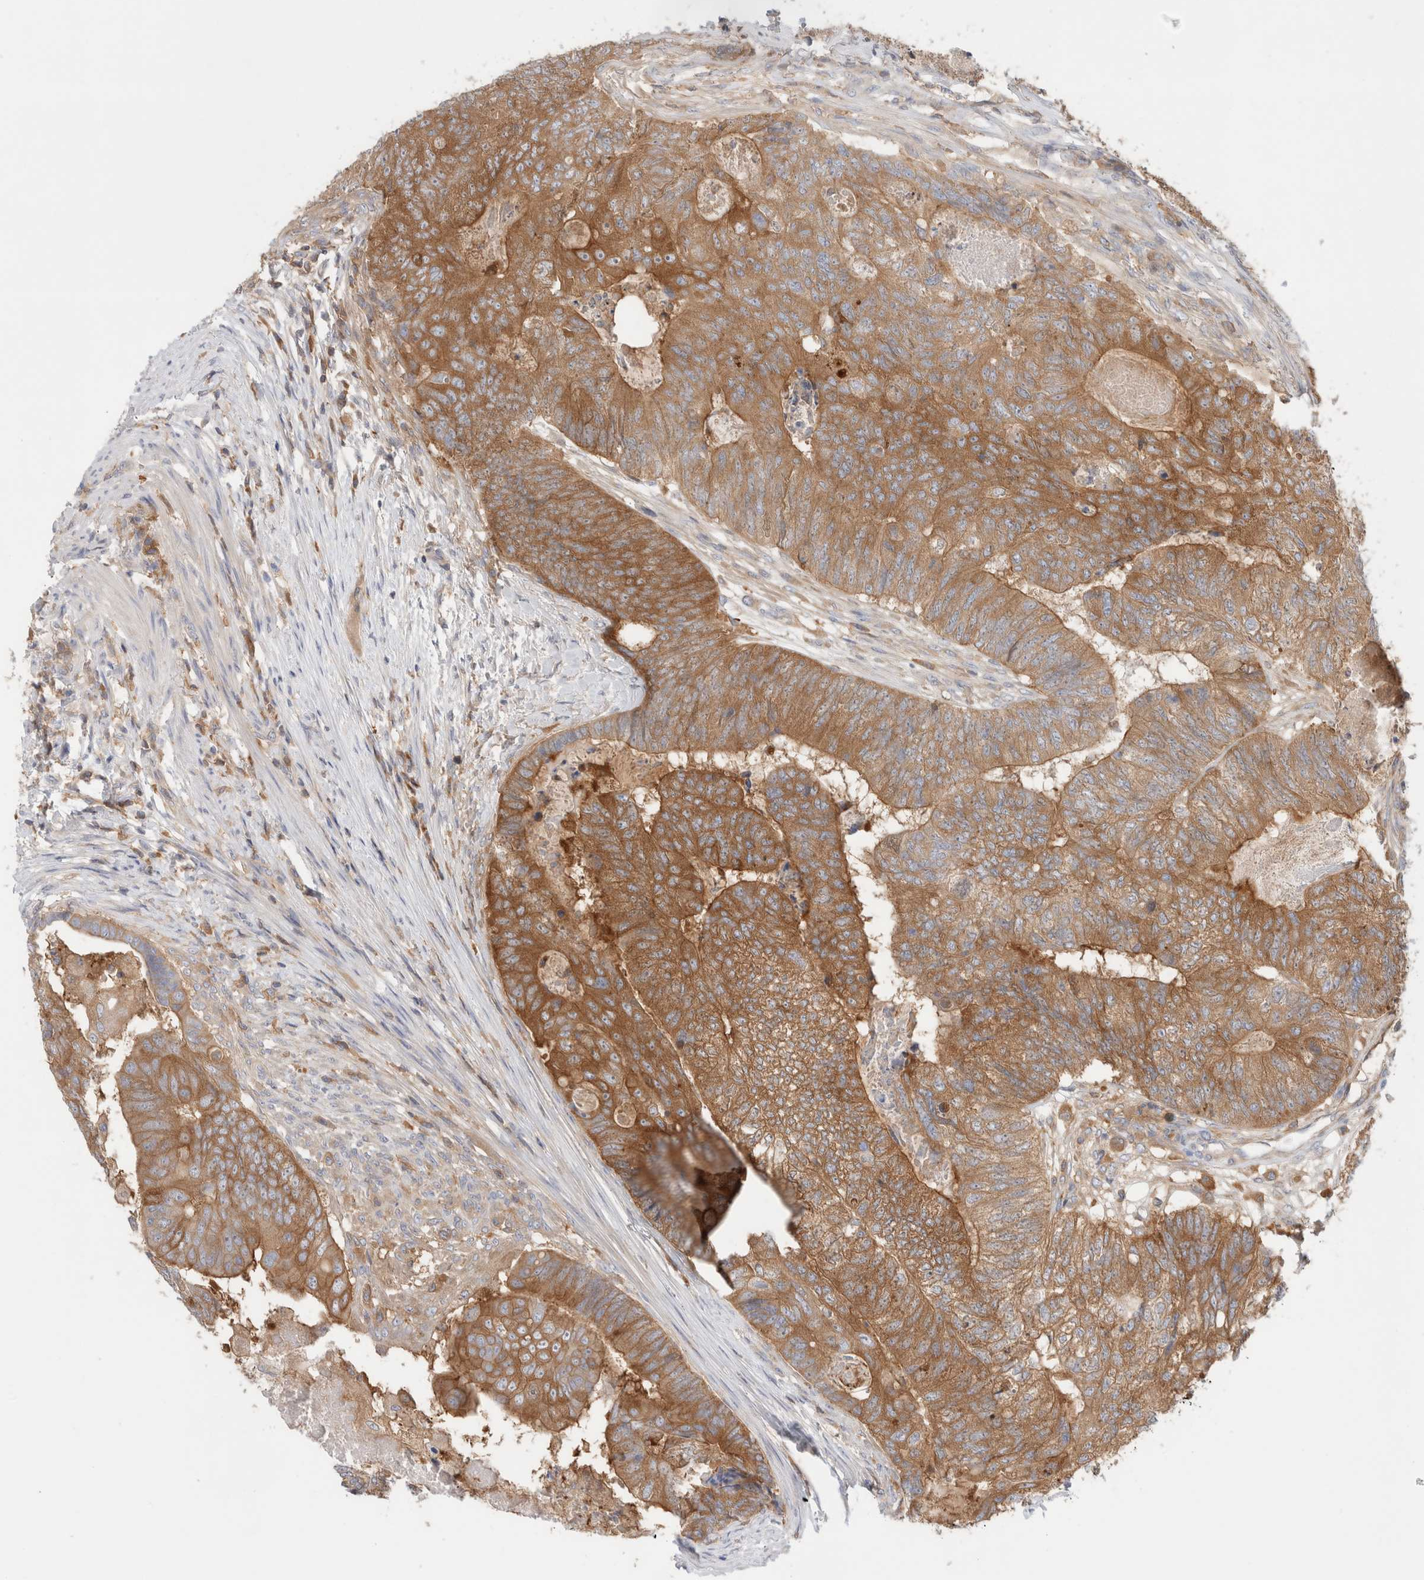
{"staining": {"intensity": "strong", "quantity": "25%-75%", "location": "cytoplasmic/membranous"}, "tissue": "colorectal cancer", "cell_type": "Tumor cells", "image_type": "cancer", "snomed": [{"axis": "morphology", "description": "Adenocarcinoma, NOS"}, {"axis": "topography", "description": "Colon"}], "caption": "Colorectal adenocarcinoma stained for a protein demonstrates strong cytoplasmic/membranous positivity in tumor cells.", "gene": "KLHL14", "patient": {"sex": "female", "age": 67}}